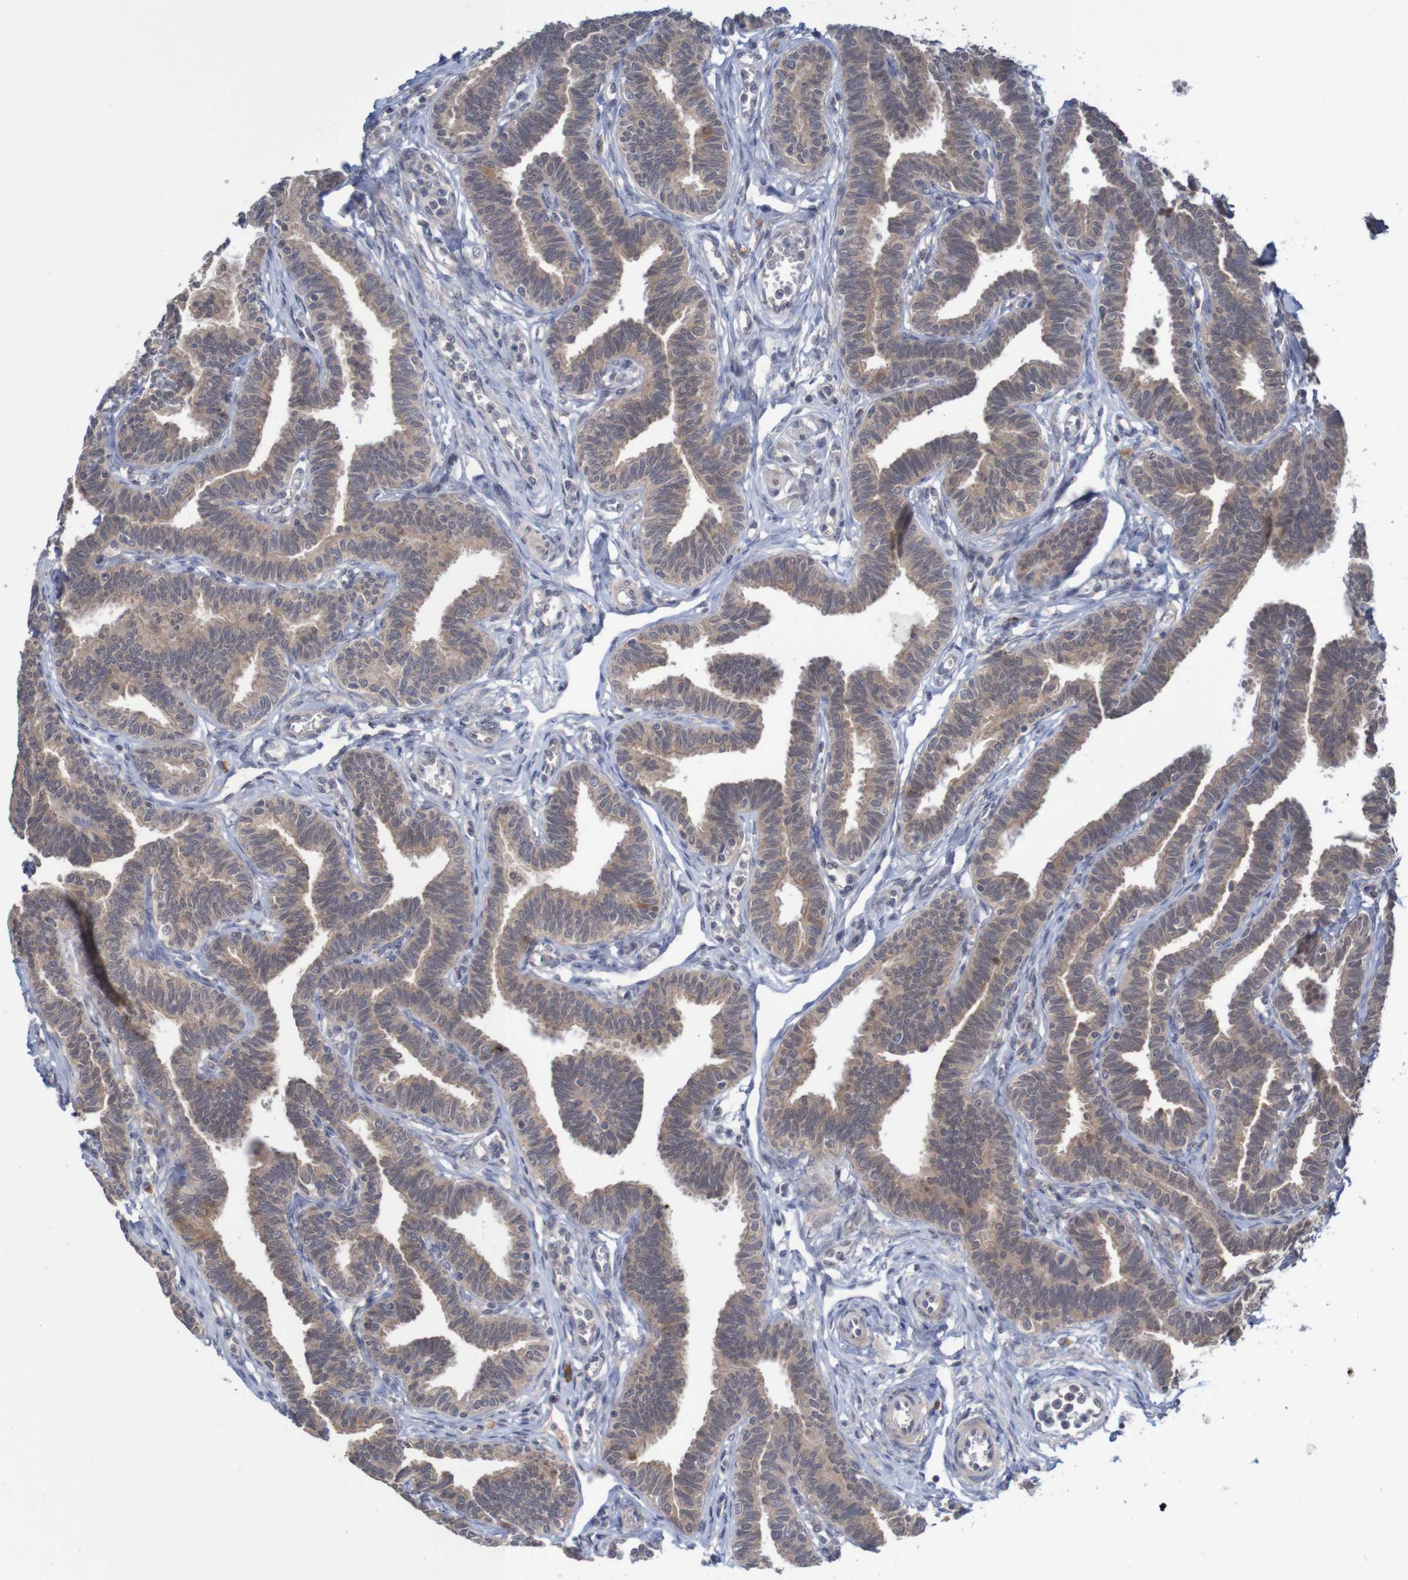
{"staining": {"intensity": "weak", "quantity": "25%-75%", "location": "cytoplasmic/membranous"}, "tissue": "fallopian tube", "cell_type": "Glandular cells", "image_type": "normal", "snomed": [{"axis": "morphology", "description": "Normal tissue, NOS"}, {"axis": "topography", "description": "Fallopian tube"}, {"axis": "topography", "description": "Ovary"}], "caption": "Protein expression analysis of benign fallopian tube reveals weak cytoplasmic/membranous staining in about 25%-75% of glandular cells.", "gene": "ANKK1", "patient": {"sex": "female", "age": 23}}